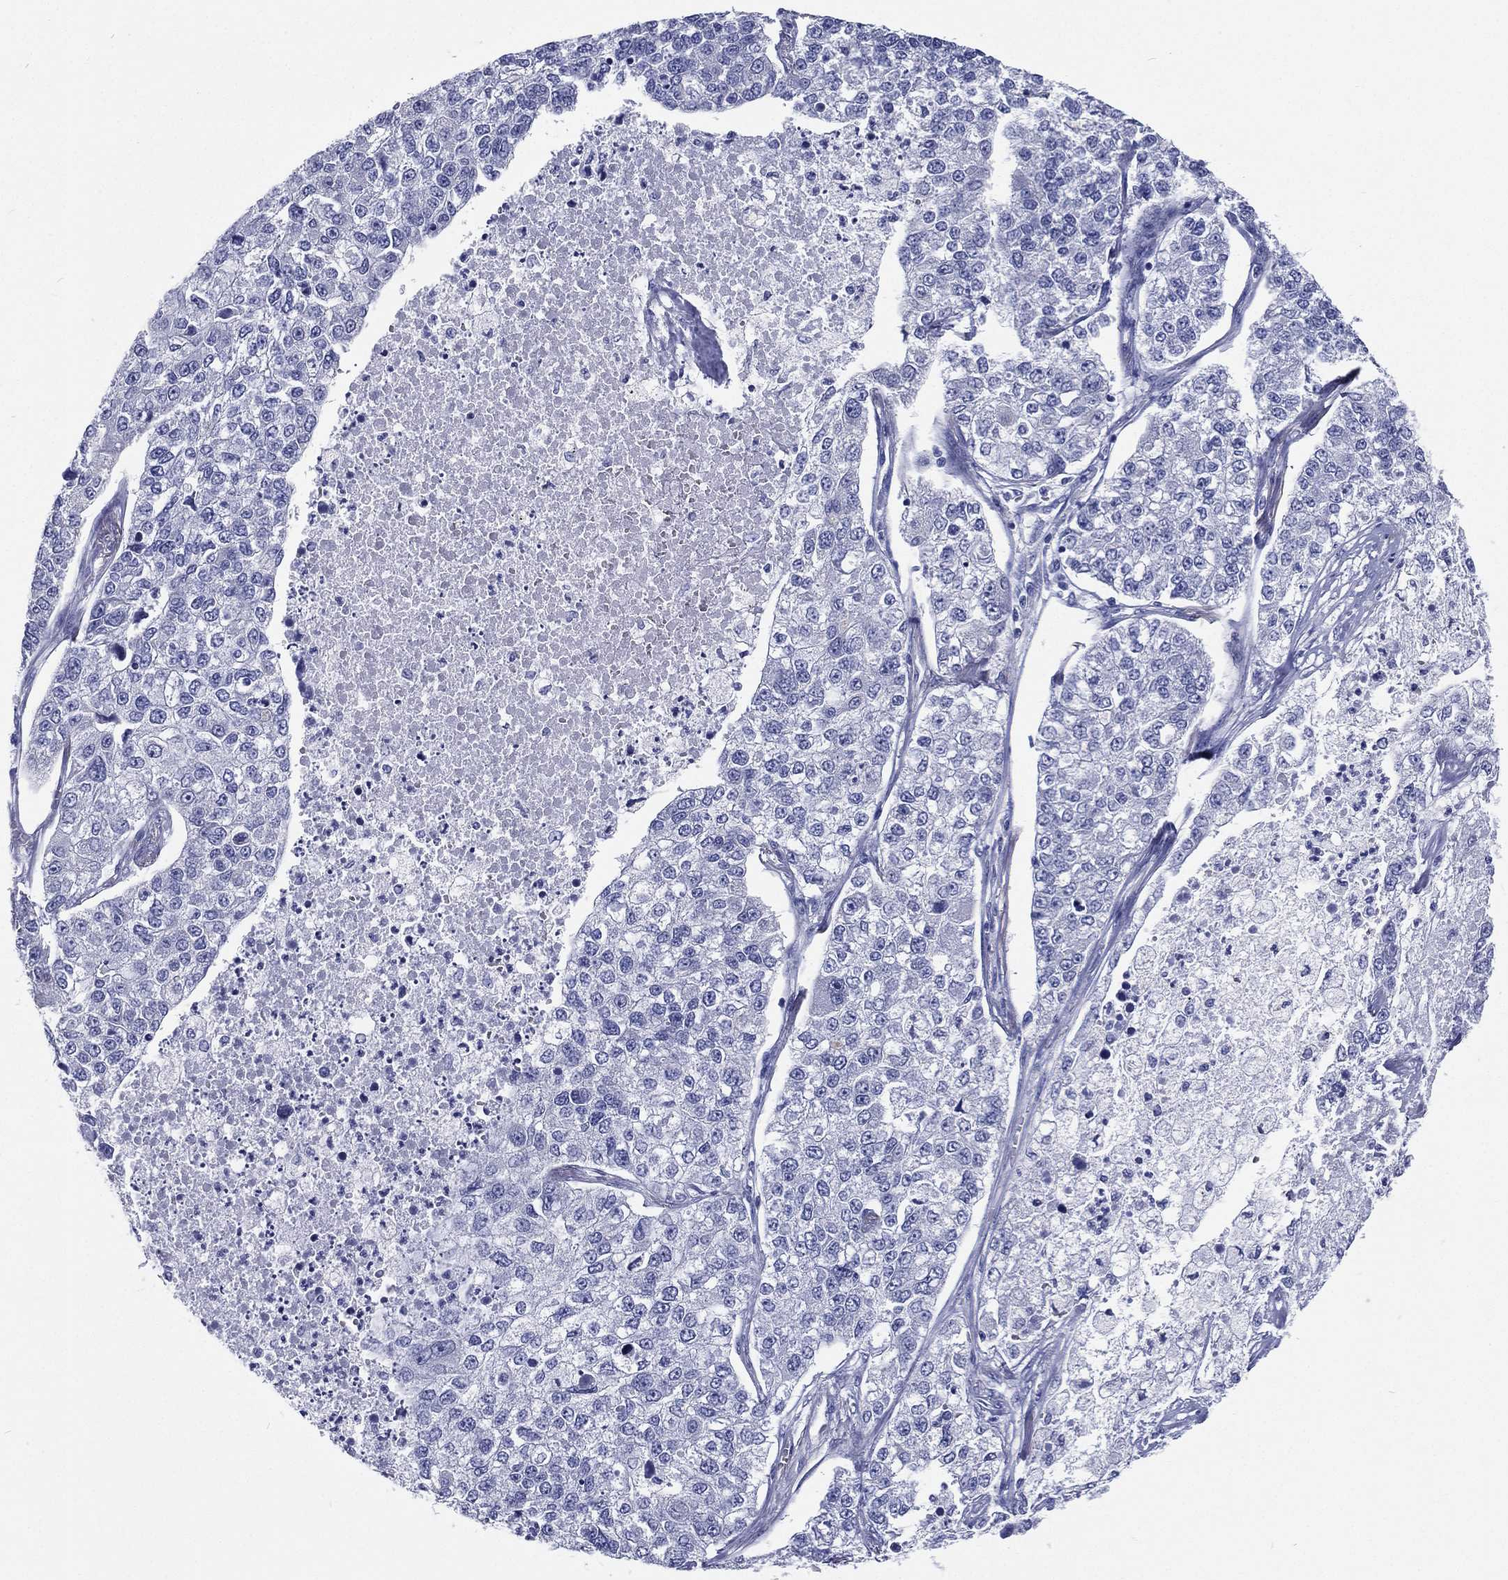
{"staining": {"intensity": "negative", "quantity": "none", "location": "none"}, "tissue": "lung cancer", "cell_type": "Tumor cells", "image_type": "cancer", "snomed": [{"axis": "morphology", "description": "Adenocarcinoma, NOS"}, {"axis": "topography", "description": "Lung"}], "caption": "A histopathology image of human adenocarcinoma (lung) is negative for staining in tumor cells.", "gene": "RSPH4A", "patient": {"sex": "male", "age": 49}}